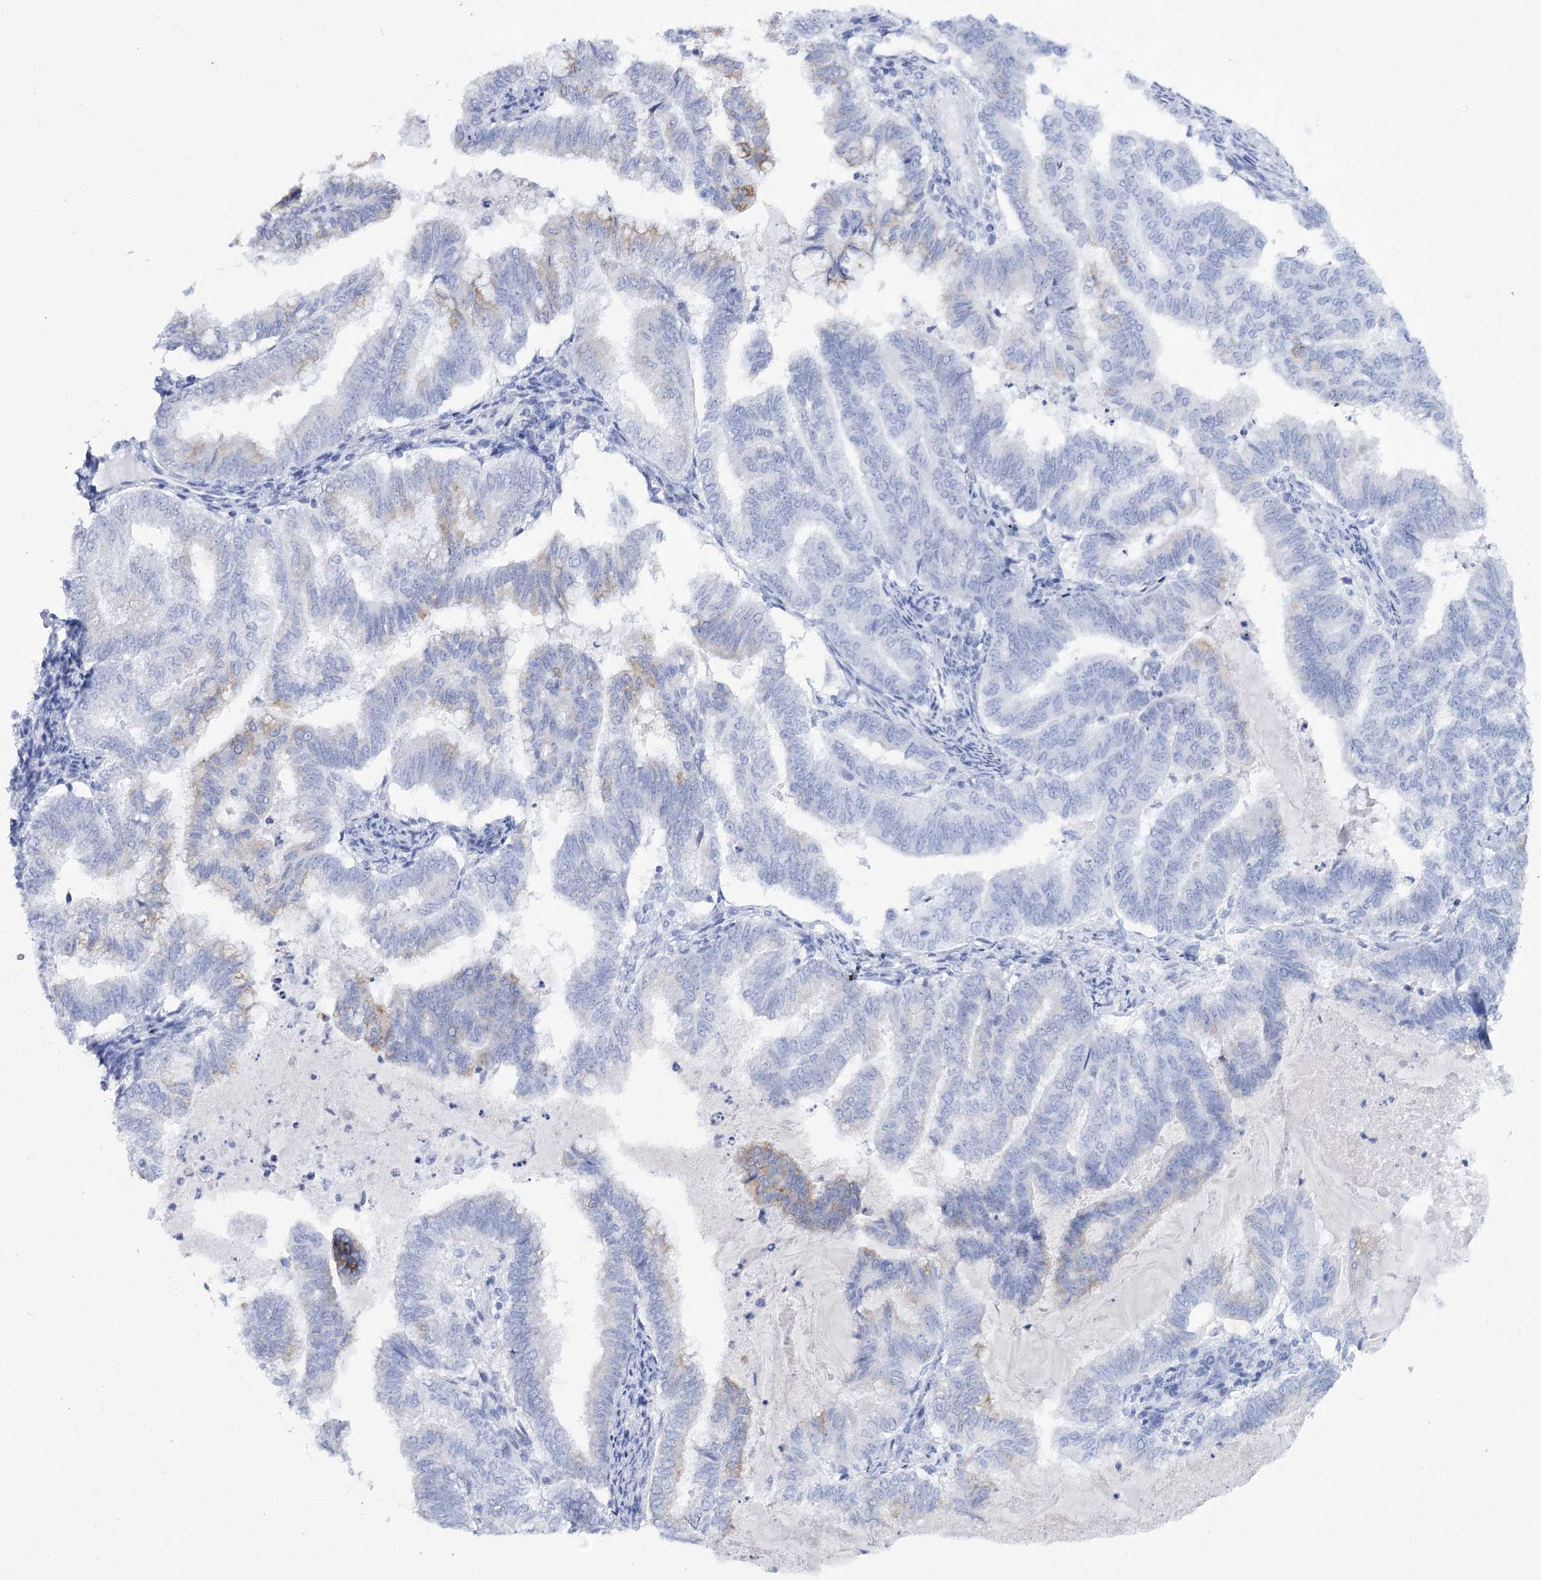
{"staining": {"intensity": "weak", "quantity": "<25%", "location": "cytoplasmic/membranous"}, "tissue": "endometrial cancer", "cell_type": "Tumor cells", "image_type": "cancer", "snomed": [{"axis": "morphology", "description": "Adenocarcinoma, NOS"}, {"axis": "topography", "description": "Endometrium"}], "caption": "There is no significant staining in tumor cells of endometrial adenocarcinoma. (Brightfield microscopy of DAB IHC at high magnification).", "gene": "RNF186", "patient": {"sex": "female", "age": 79}}